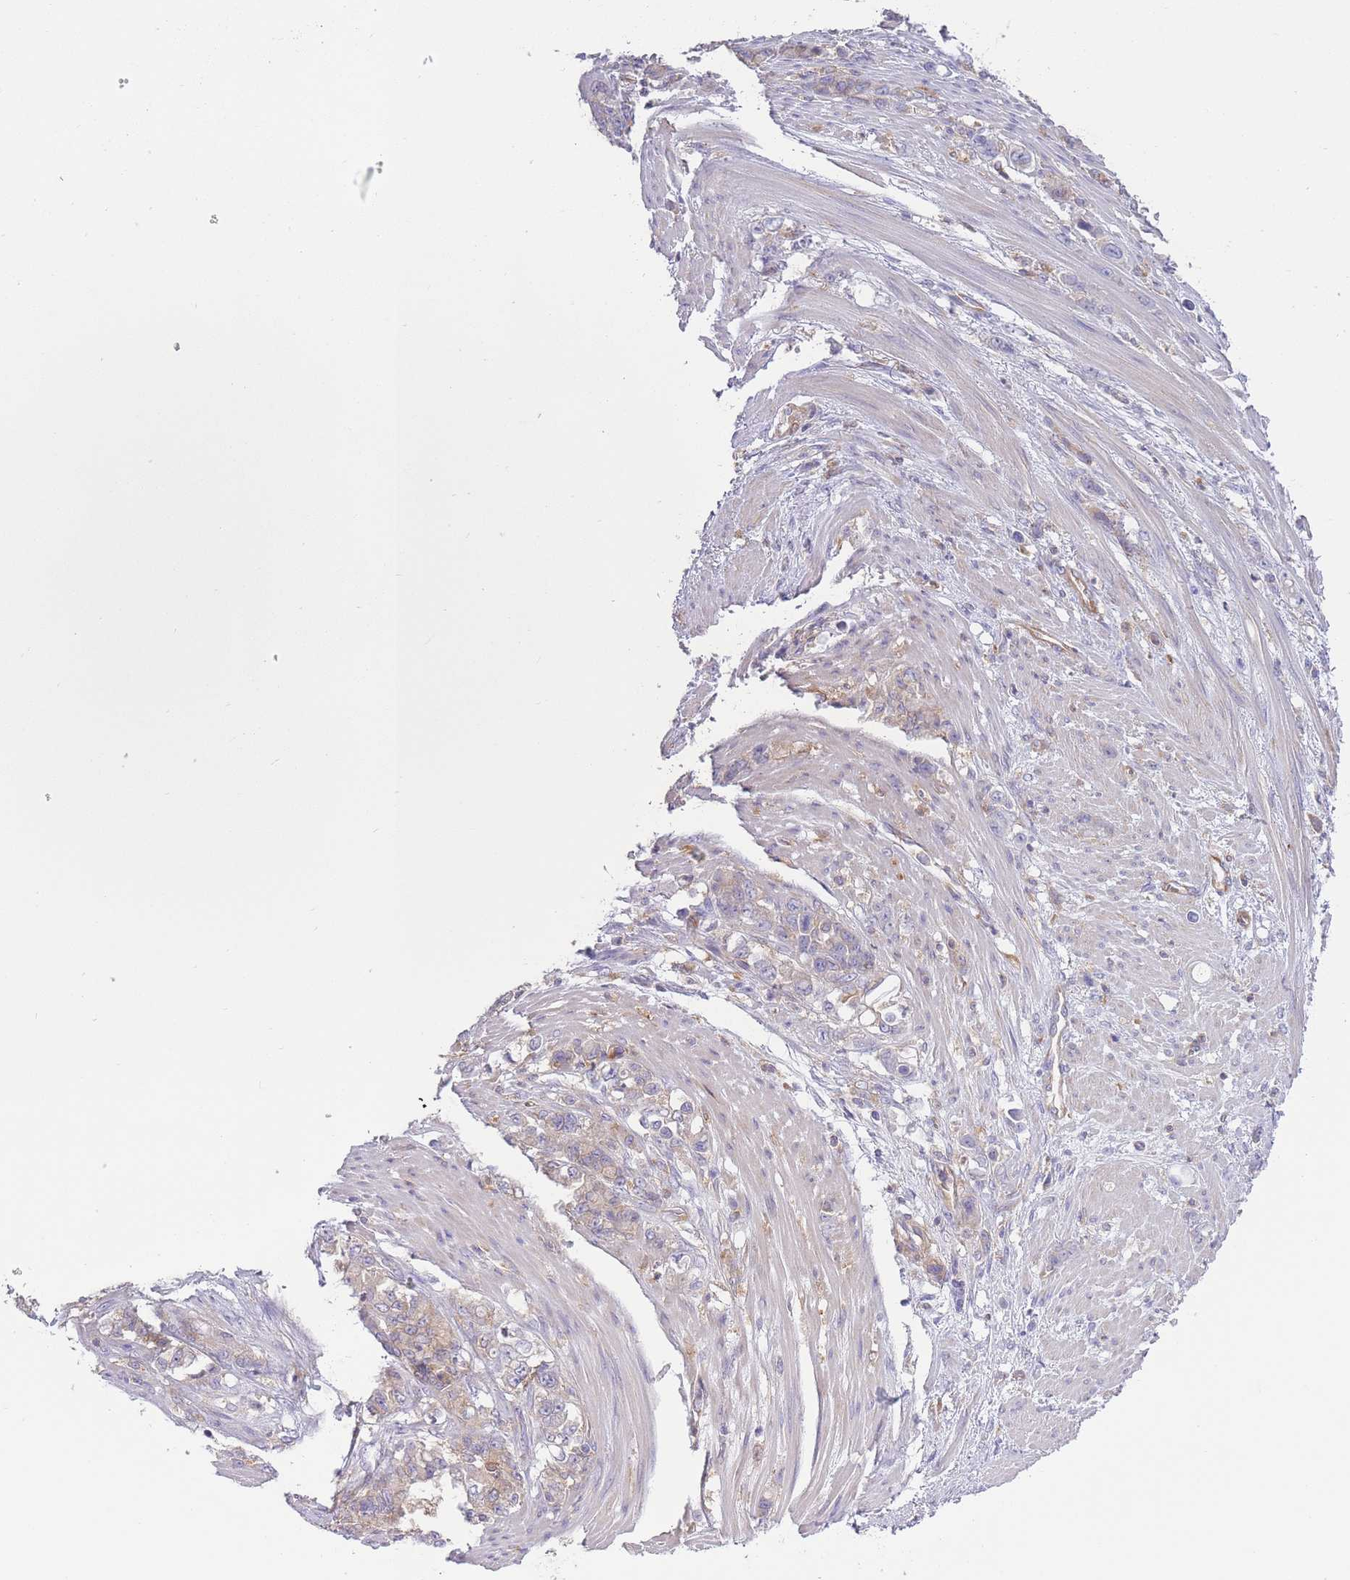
{"staining": {"intensity": "weak", "quantity": "<25%", "location": "cytoplasmic/membranous"}, "tissue": "stomach cancer", "cell_type": "Tumor cells", "image_type": "cancer", "snomed": [{"axis": "morphology", "description": "Normal tissue, NOS"}, {"axis": "morphology", "description": "Adenocarcinoma, NOS"}, {"axis": "topography", "description": "Stomach"}], "caption": "This is an IHC image of human stomach adenocarcinoma. There is no staining in tumor cells.", "gene": "PRKAR1A", "patient": {"sex": "female", "age": 79}}